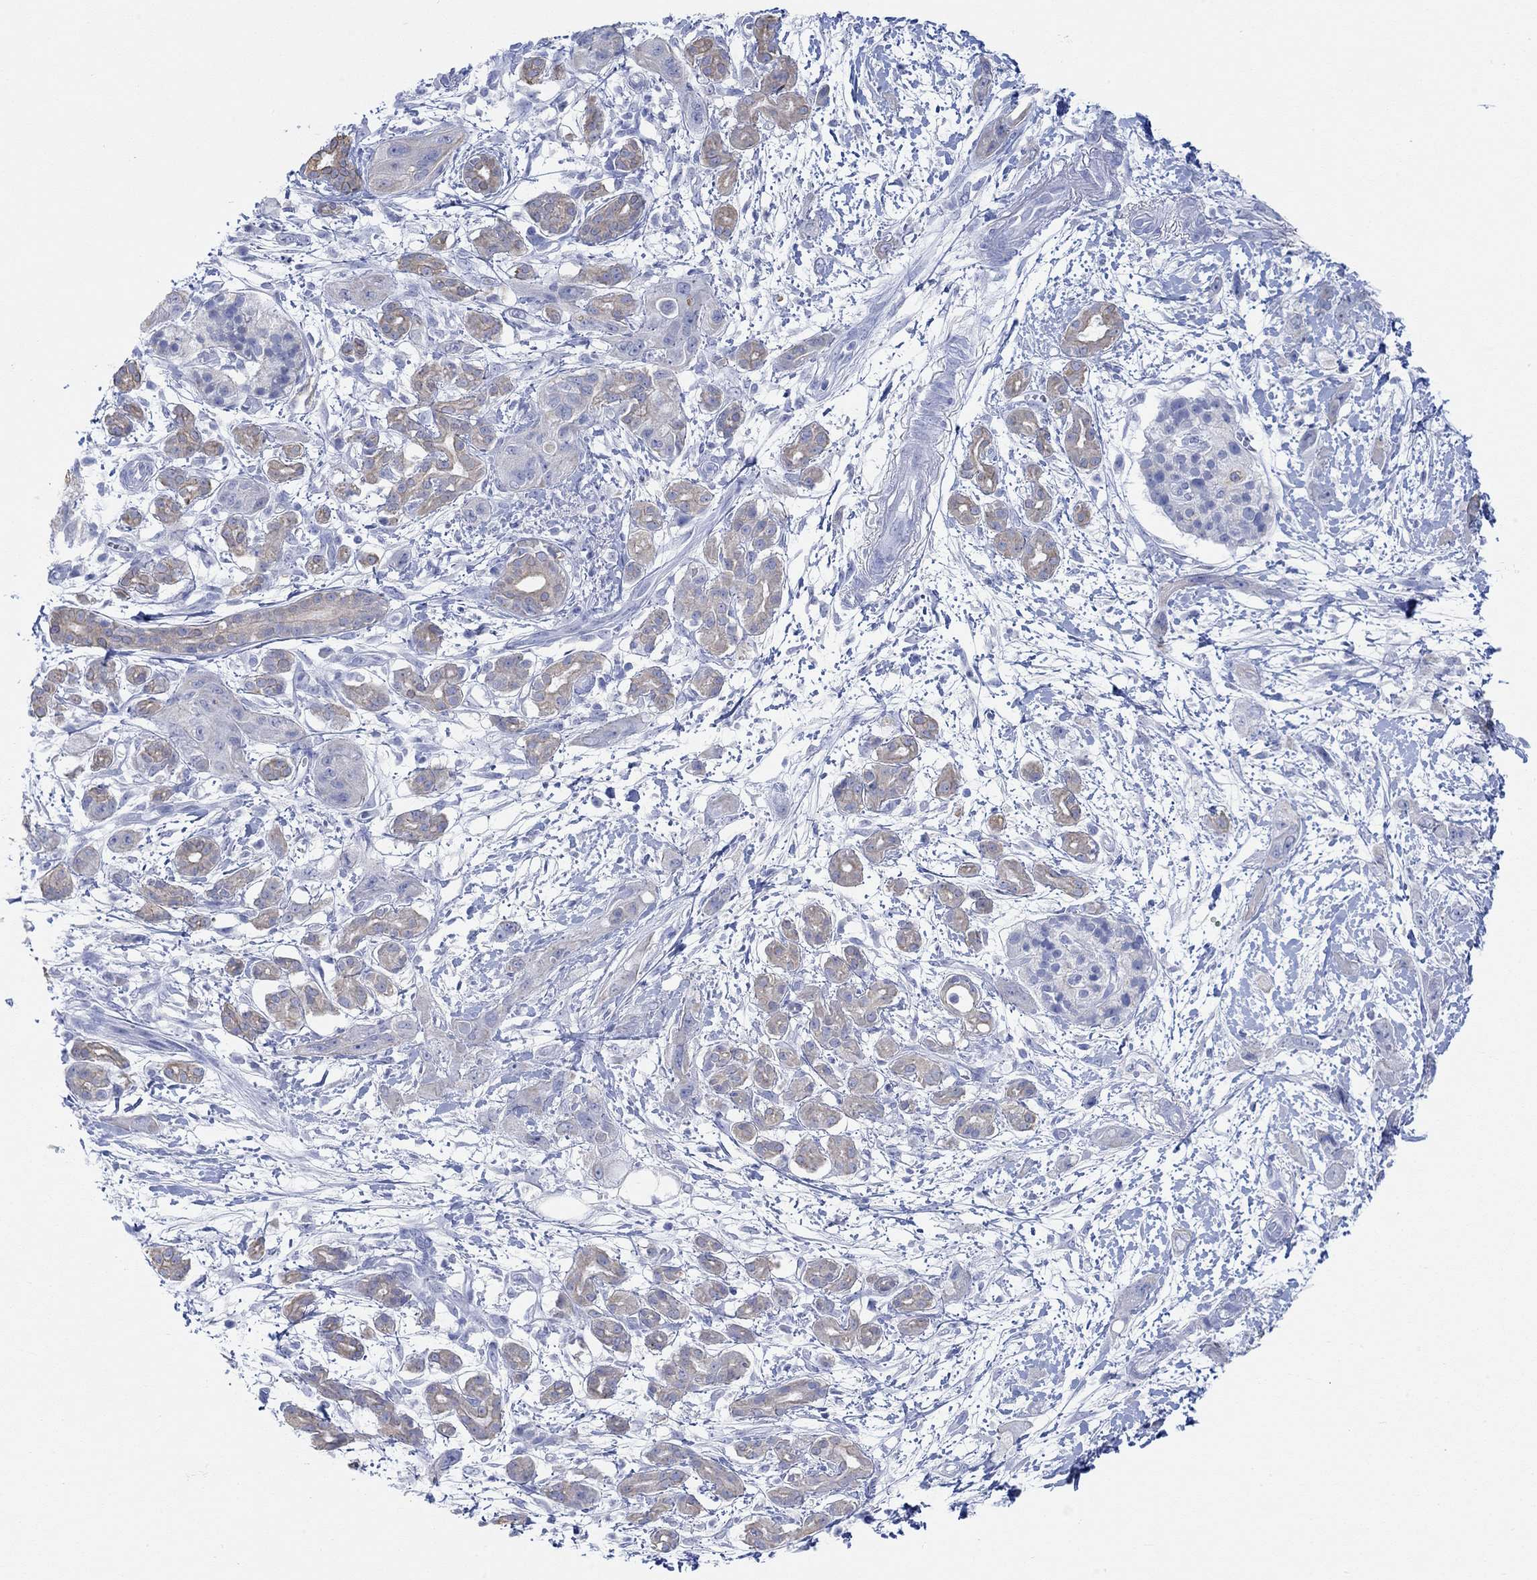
{"staining": {"intensity": "weak", "quantity": "25%-75%", "location": "cytoplasmic/membranous"}, "tissue": "pancreatic cancer", "cell_type": "Tumor cells", "image_type": "cancer", "snomed": [{"axis": "morphology", "description": "Adenocarcinoma, NOS"}, {"axis": "topography", "description": "Pancreas"}], "caption": "Weak cytoplasmic/membranous staining for a protein is identified in approximately 25%-75% of tumor cells of pancreatic cancer using immunohistochemistry (IHC).", "gene": "AK8", "patient": {"sex": "male", "age": 72}}